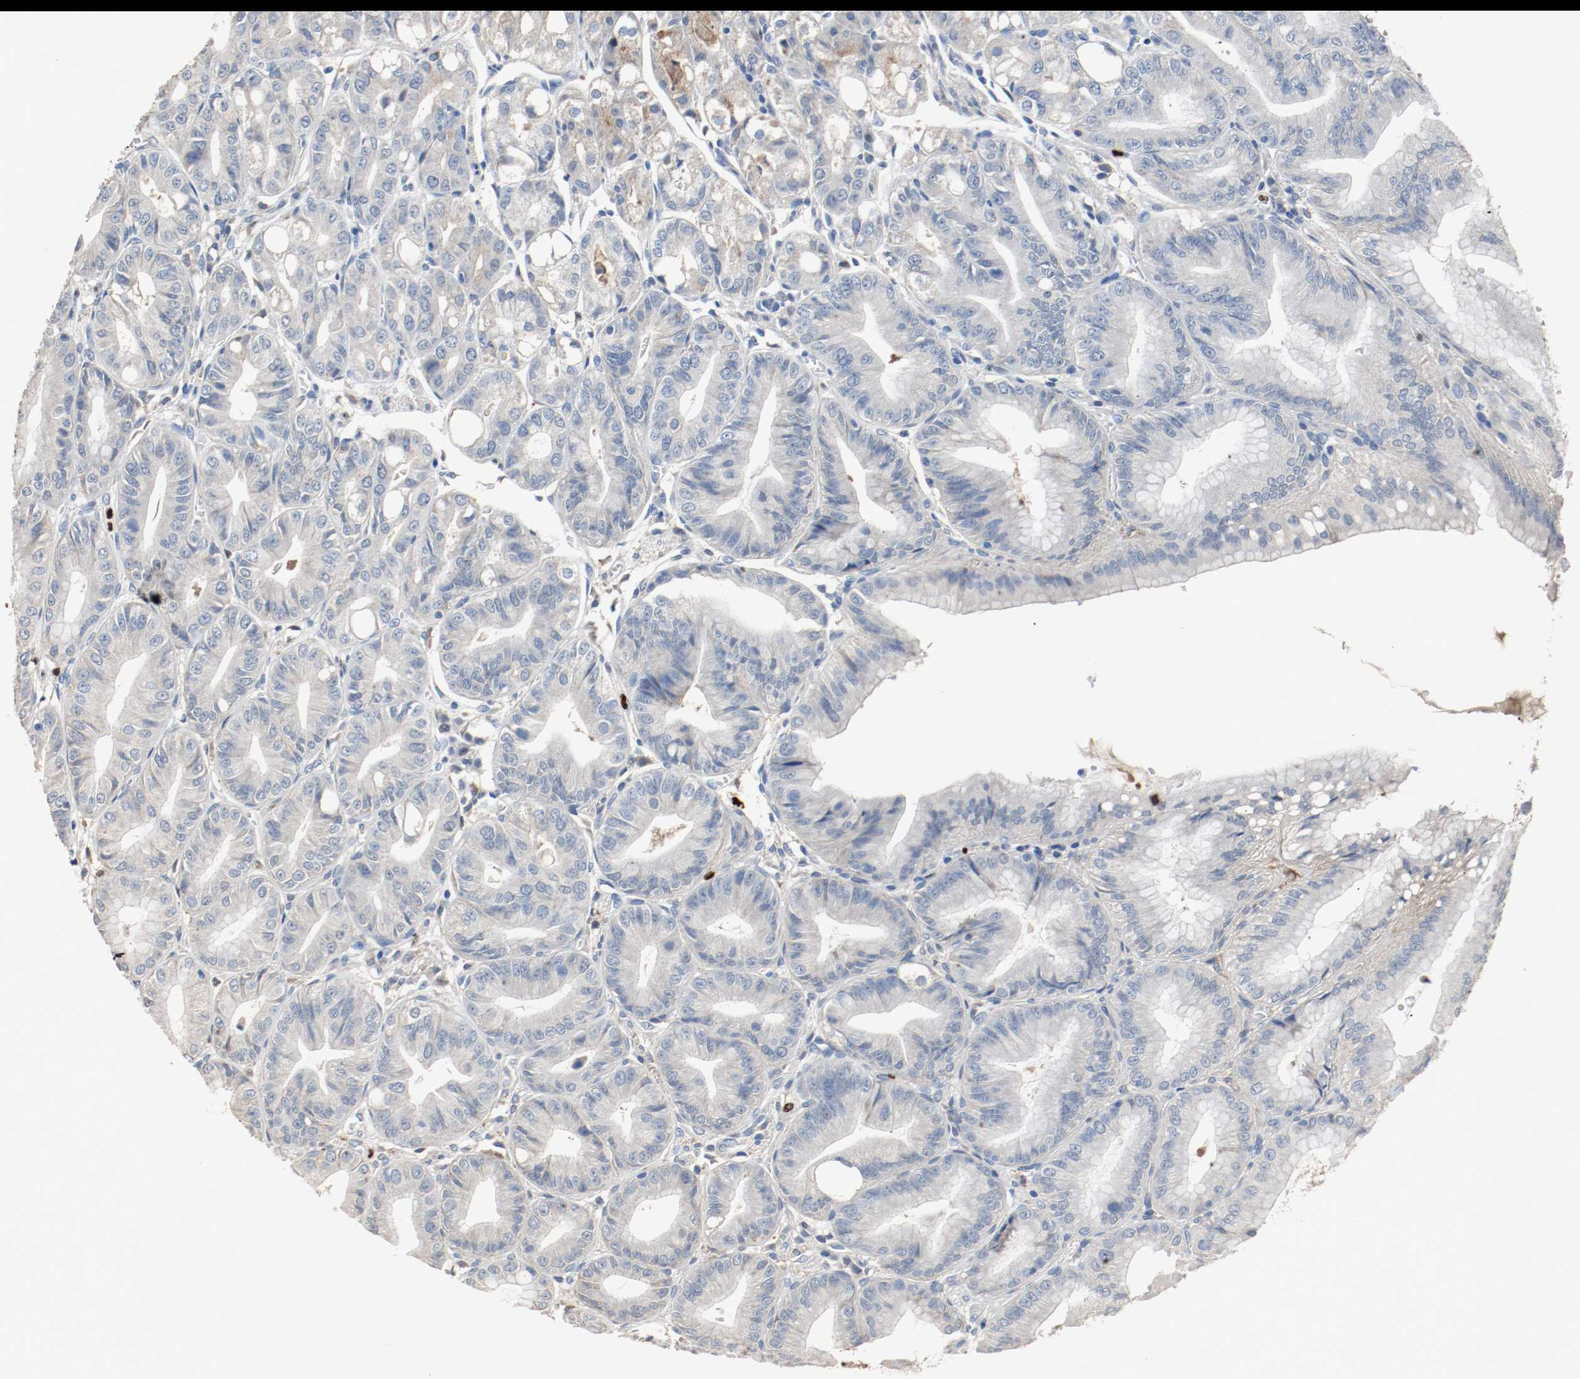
{"staining": {"intensity": "moderate", "quantity": "<25%", "location": "cytoplasmic/membranous"}, "tissue": "stomach", "cell_type": "Glandular cells", "image_type": "normal", "snomed": [{"axis": "morphology", "description": "Normal tissue, NOS"}, {"axis": "topography", "description": "Stomach, lower"}], "caption": "The image demonstrates staining of unremarkable stomach, revealing moderate cytoplasmic/membranous protein positivity (brown color) within glandular cells.", "gene": "BLK", "patient": {"sex": "male", "age": 71}}